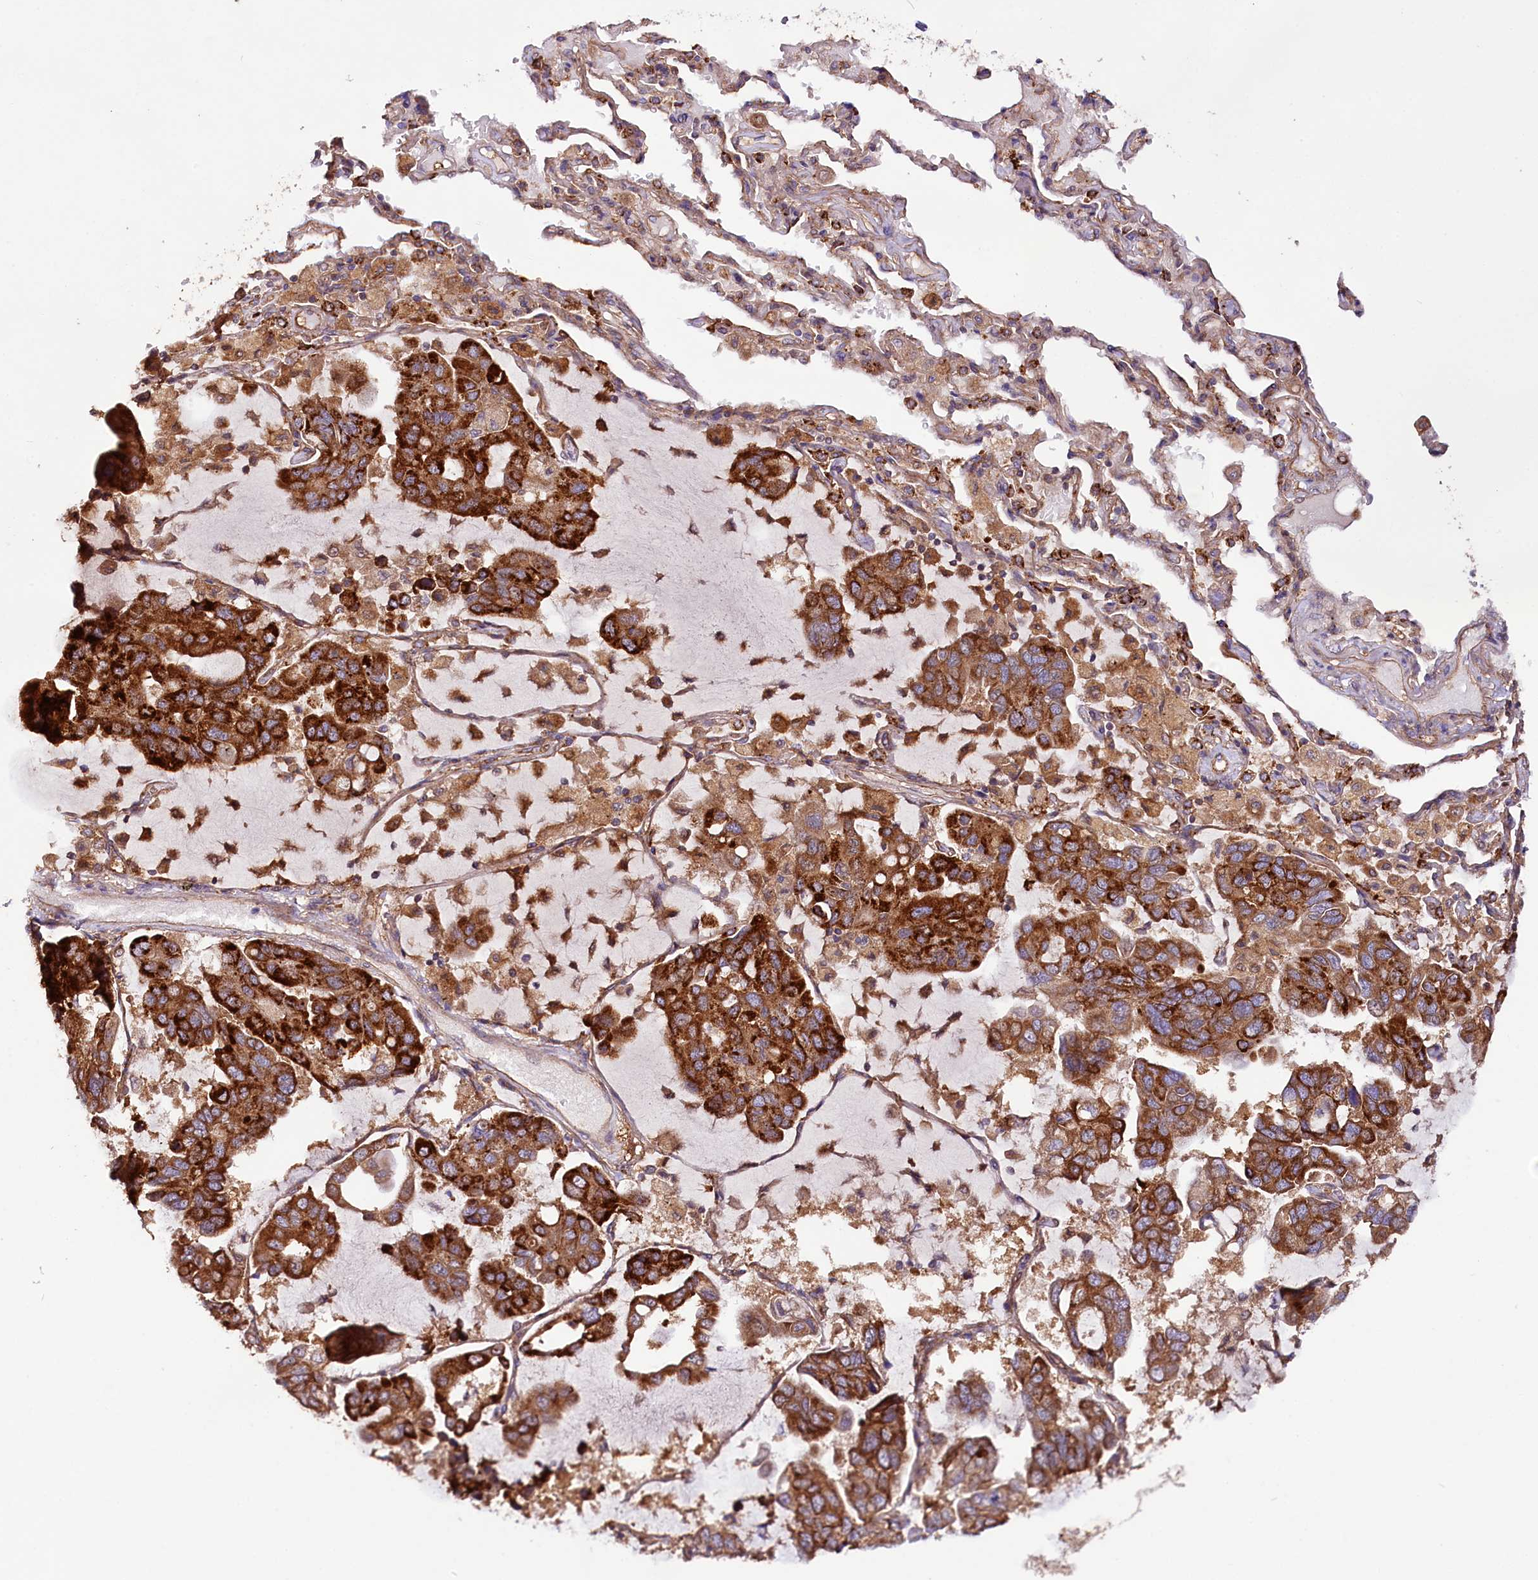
{"staining": {"intensity": "strong", "quantity": ">75%", "location": "cytoplasmic/membranous"}, "tissue": "lung cancer", "cell_type": "Tumor cells", "image_type": "cancer", "snomed": [{"axis": "morphology", "description": "Adenocarcinoma, NOS"}, {"axis": "topography", "description": "Lung"}], "caption": "Strong cytoplasmic/membranous staining is seen in about >75% of tumor cells in lung cancer.", "gene": "CEP295", "patient": {"sex": "male", "age": 64}}